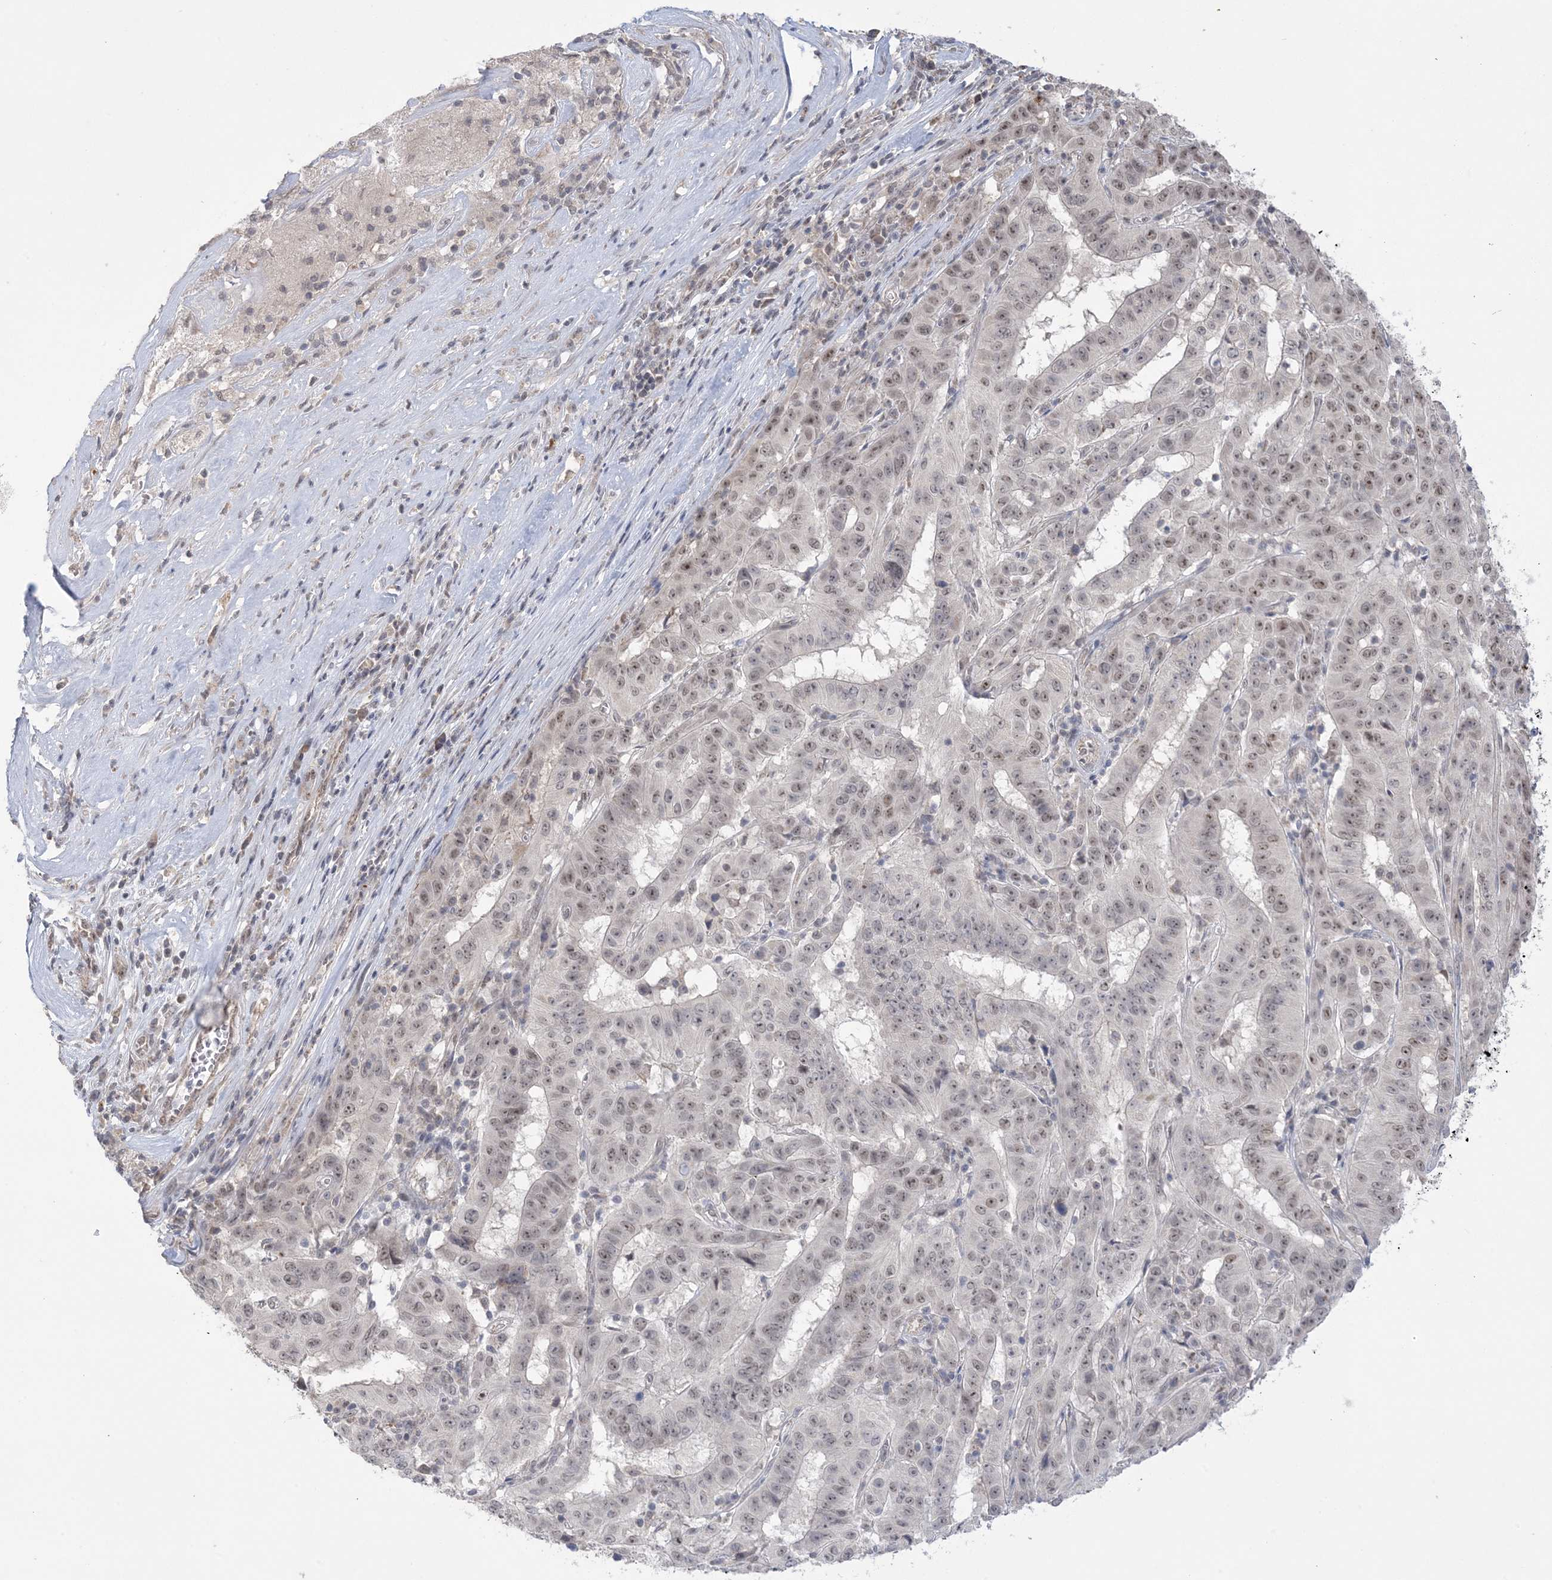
{"staining": {"intensity": "weak", "quantity": ">75%", "location": "nuclear"}, "tissue": "pancreatic cancer", "cell_type": "Tumor cells", "image_type": "cancer", "snomed": [{"axis": "morphology", "description": "Adenocarcinoma, NOS"}, {"axis": "topography", "description": "Pancreas"}], "caption": "A brown stain labels weak nuclear positivity of a protein in human pancreatic adenocarcinoma tumor cells.", "gene": "TRMT10C", "patient": {"sex": "male", "age": 63}}